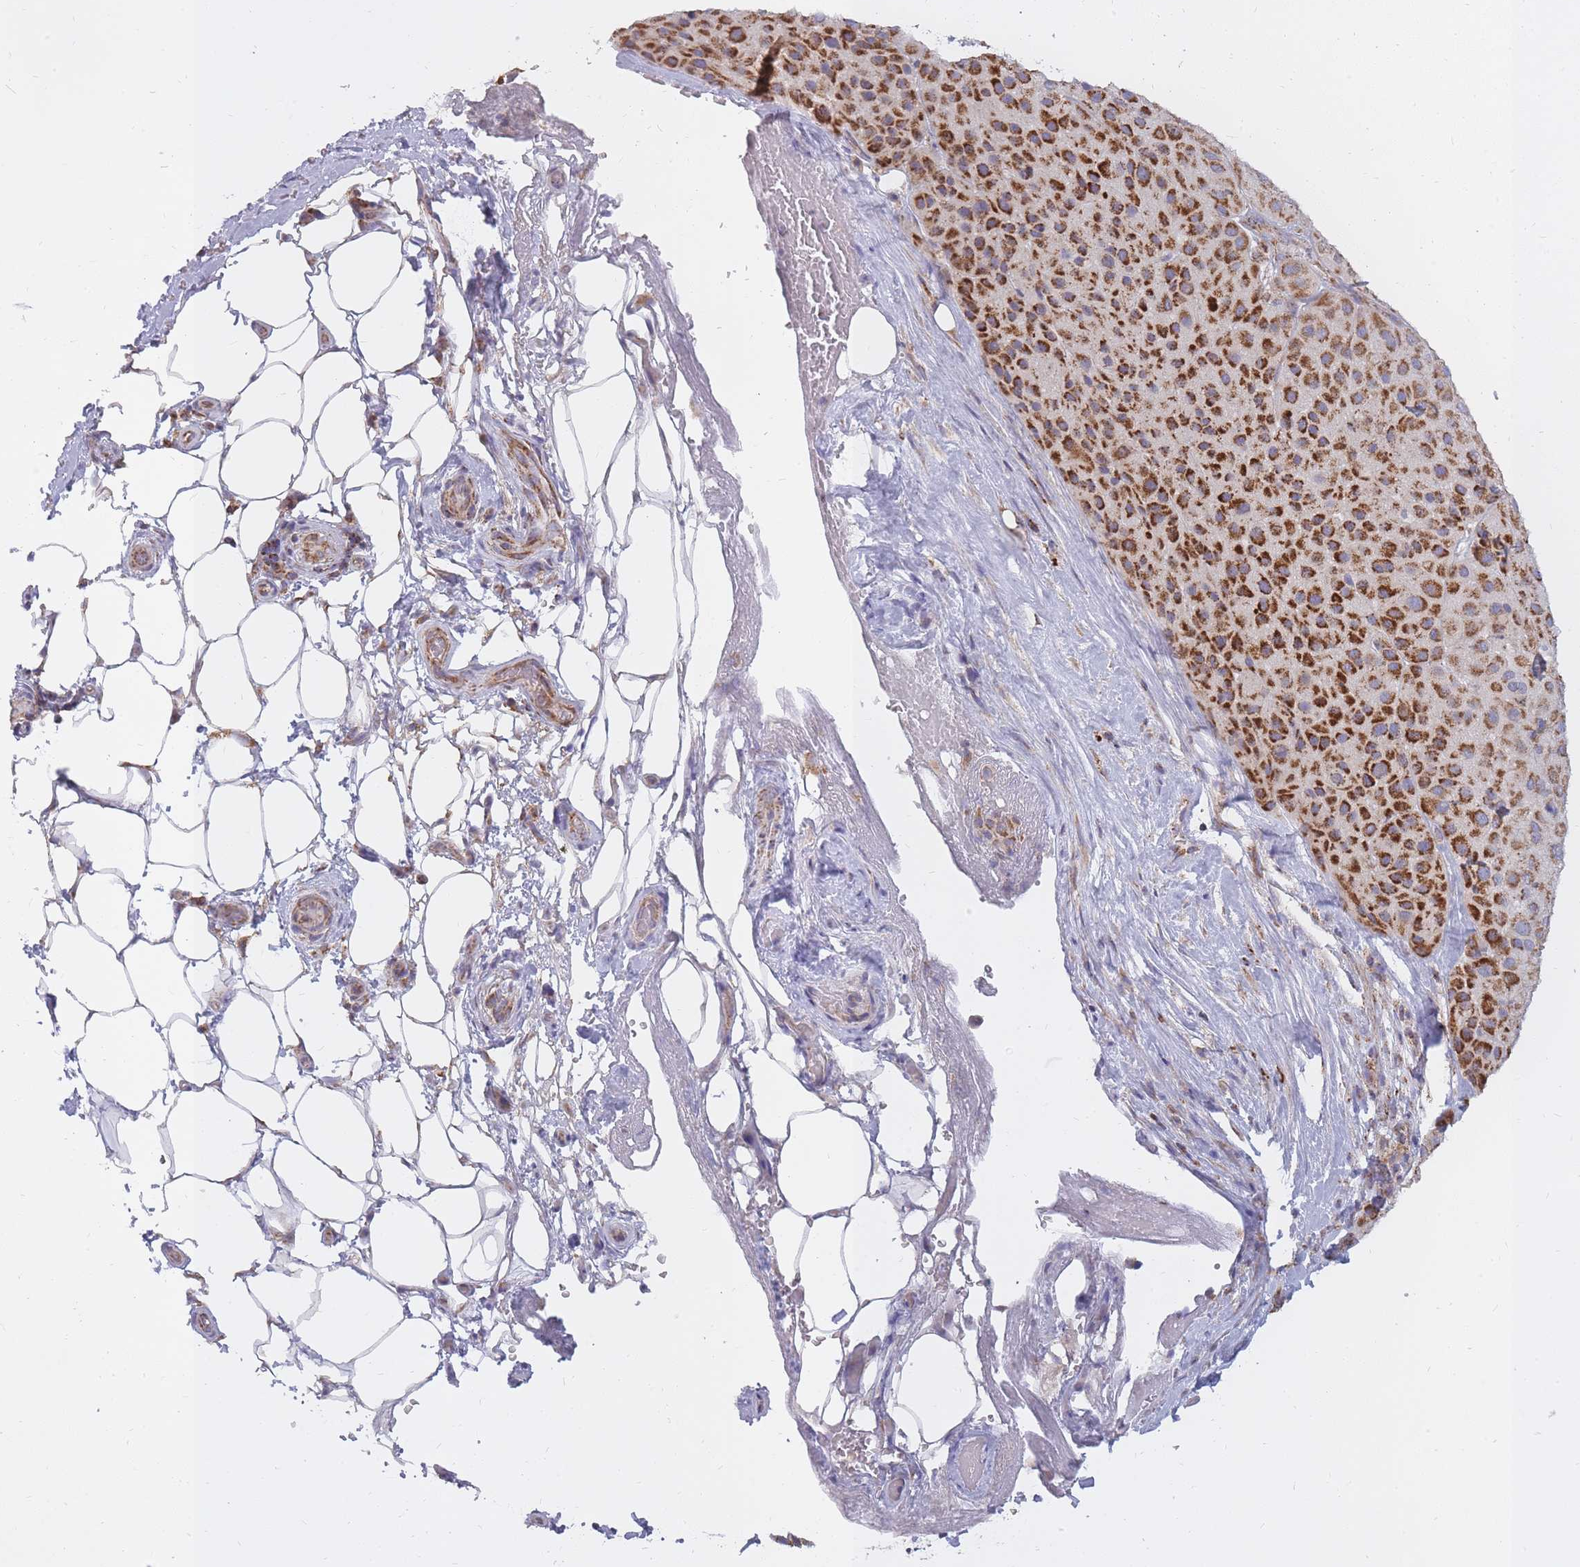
{"staining": {"intensity": "strong", "quantity": ">75%", "location": "cytoplasmic/membranous"}, "tissue": "melanoma", "cell_type": "Tumor cells", "image_type": "cancer", "snomed": [{"axis": "morphology", "description": "Malignant melanoma, Metastatic site"}, {"axis": "topography", "description": "Smooth muscle"}], "caption": "Malignant melanoma (metastatic site) stained with a brown dye exhibits strong cytoplasmic/membranous positive expression in approximately >75% of tumor cells.", "gene": "ALKBH4", "patient": {"sex": "male", "age": 41}}